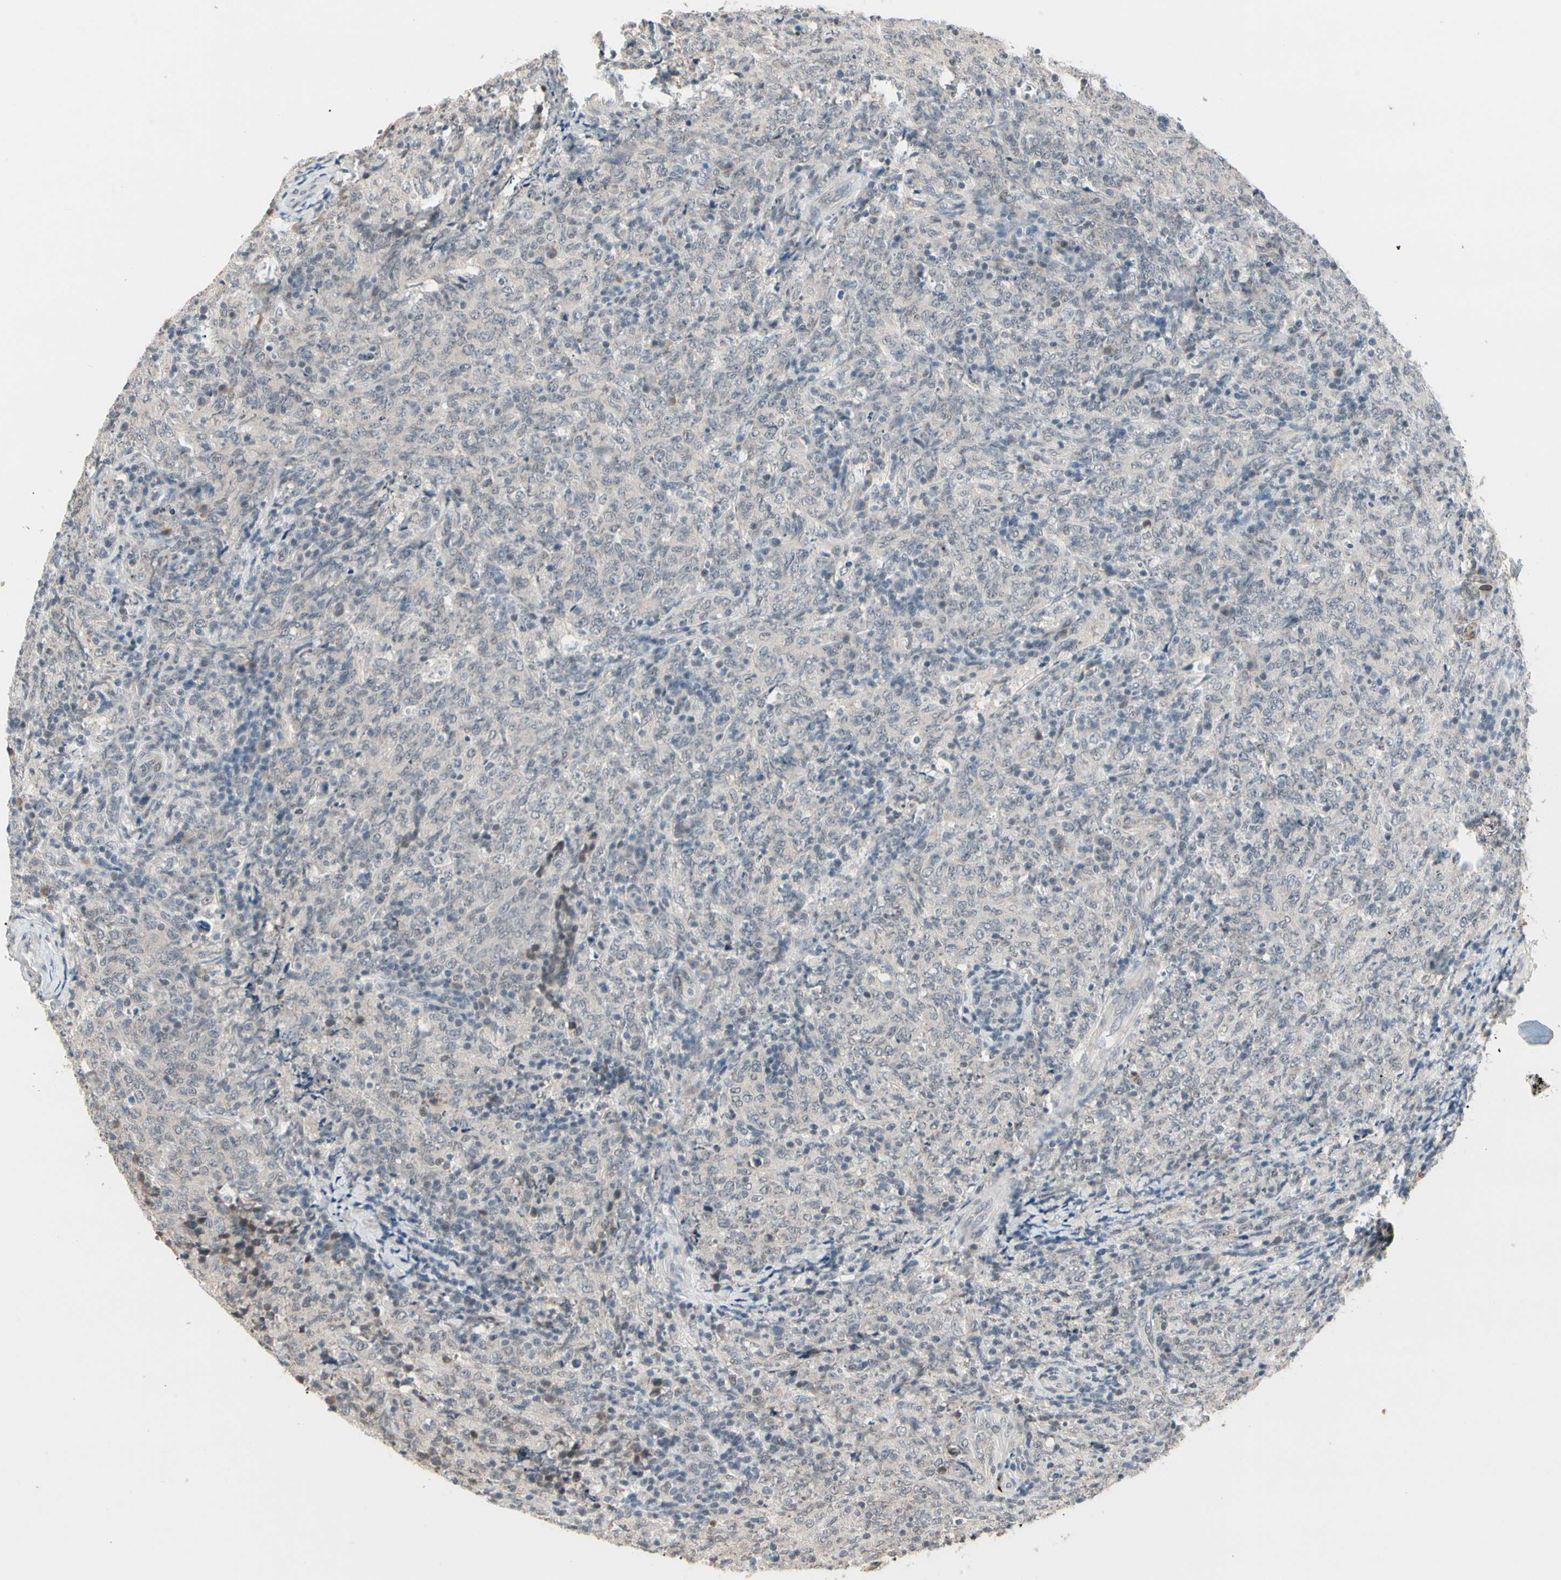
{"staining": {"intensity": "negative", "quantity": "none", "location": "none"}, "tissue": "lymphoma", "cell_type": "Tumor cells", "image_type": "cancer", "snomed": [{"axis": "morphology", "description": "Malignant lymphoma, non-Hodgkin's type, High grade"}, {"axis": "topography", "description": "Tonsil"}], "caption": "Tumor cells are negative for protein expression in human lymphoma.", "gene": "GREM1", "patient": {"sex": "female", "age": 36}}